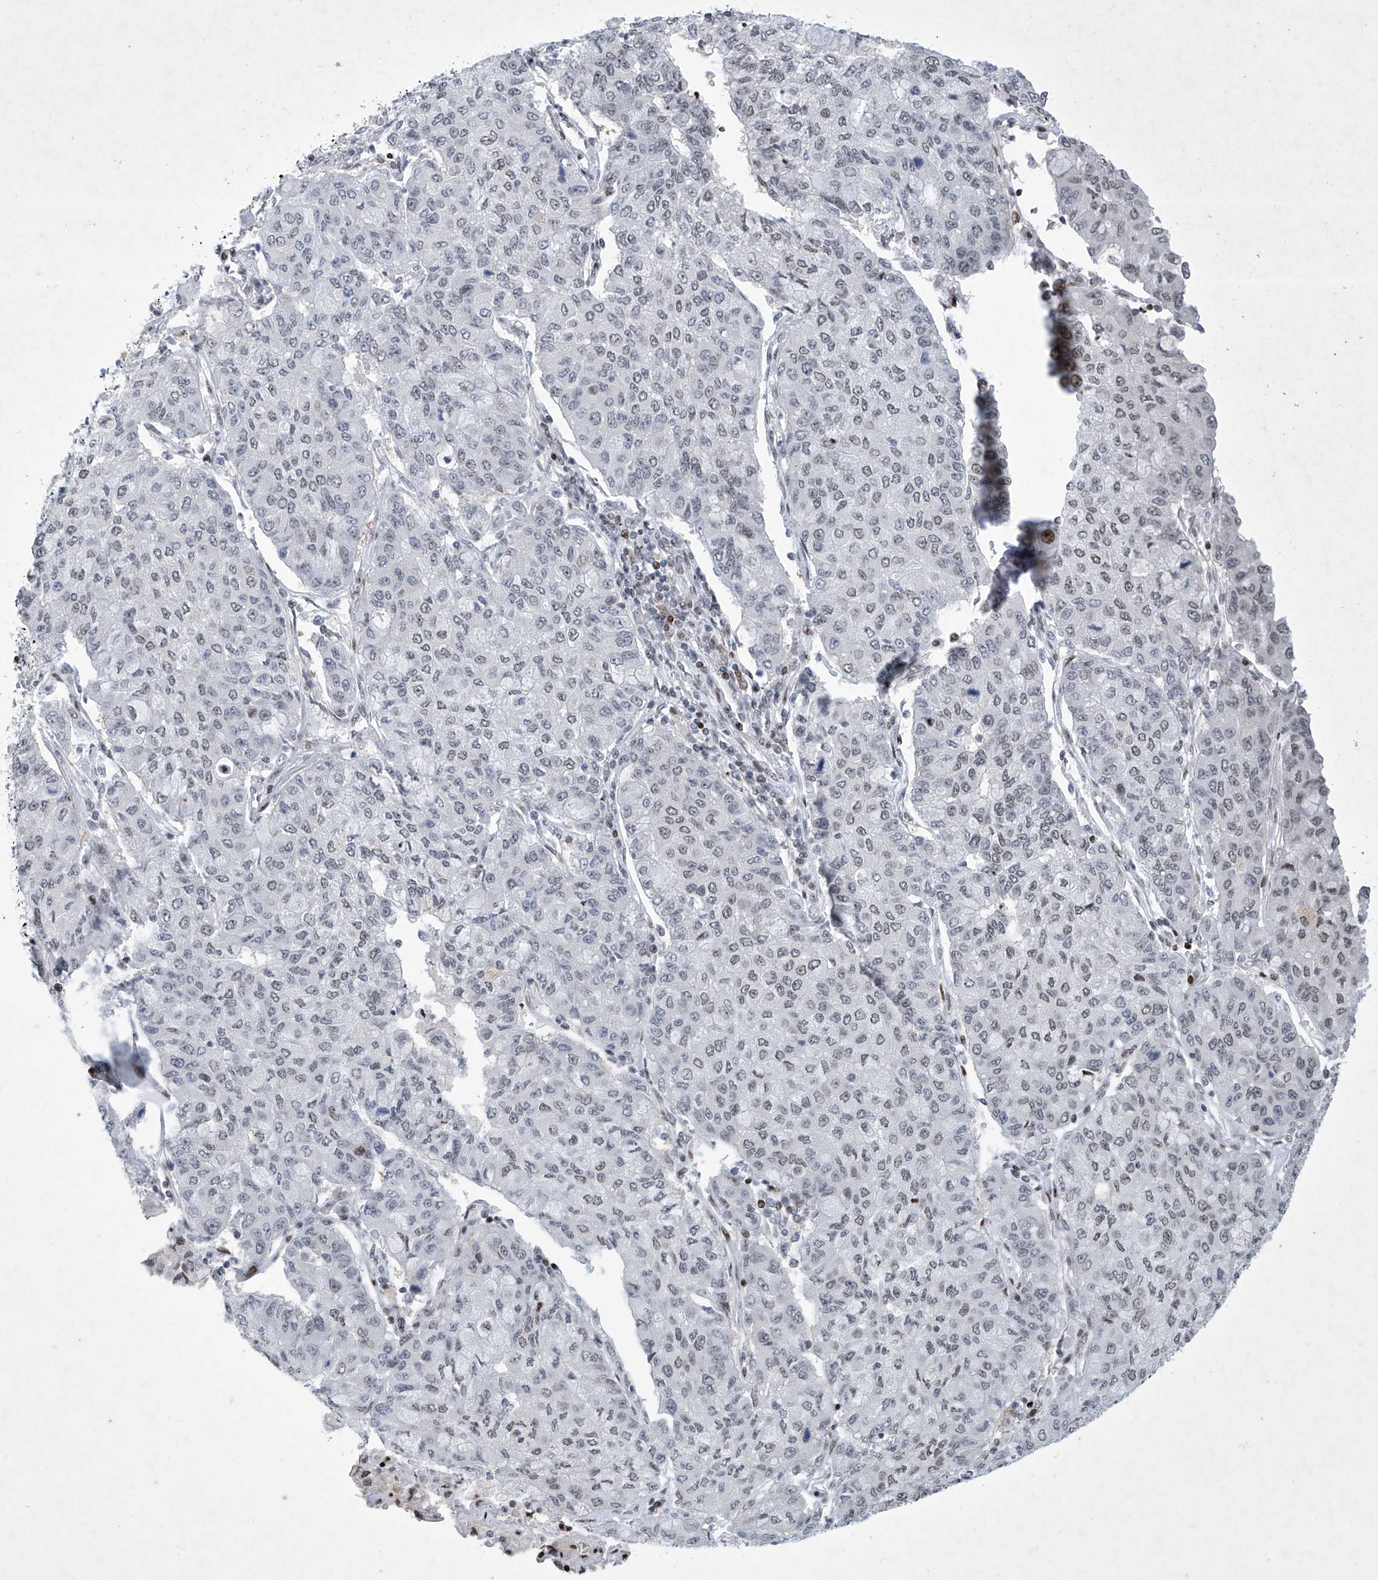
{"staining": {"intensity": "weak", "quantity": ">75%", "location": "nuclear"}, "tissue": "lung cancer", "cell_type": "Tumor cells", "image_type": "cancer", "snomed": [{"axis": "morphology", "description": "Squamous cell carcinoma, NOS"}, {"axis": "topography", "description": "Lung"}], "caption": "Immunohistochemistry (IHC) staining of squamous cell carcinoma (lung), which shows low levels of weak nuclear staining in approximately >75% of tumor cells indicating weak nuclear protein expression. The staining was performed using DAB (3,3'-diaminobenzidine) (brown) for protein detection and nuclei were counterstained in hematoxylin (blue).", "gene": "RFX7", "patient": {"sex": "male", "age": 74}}